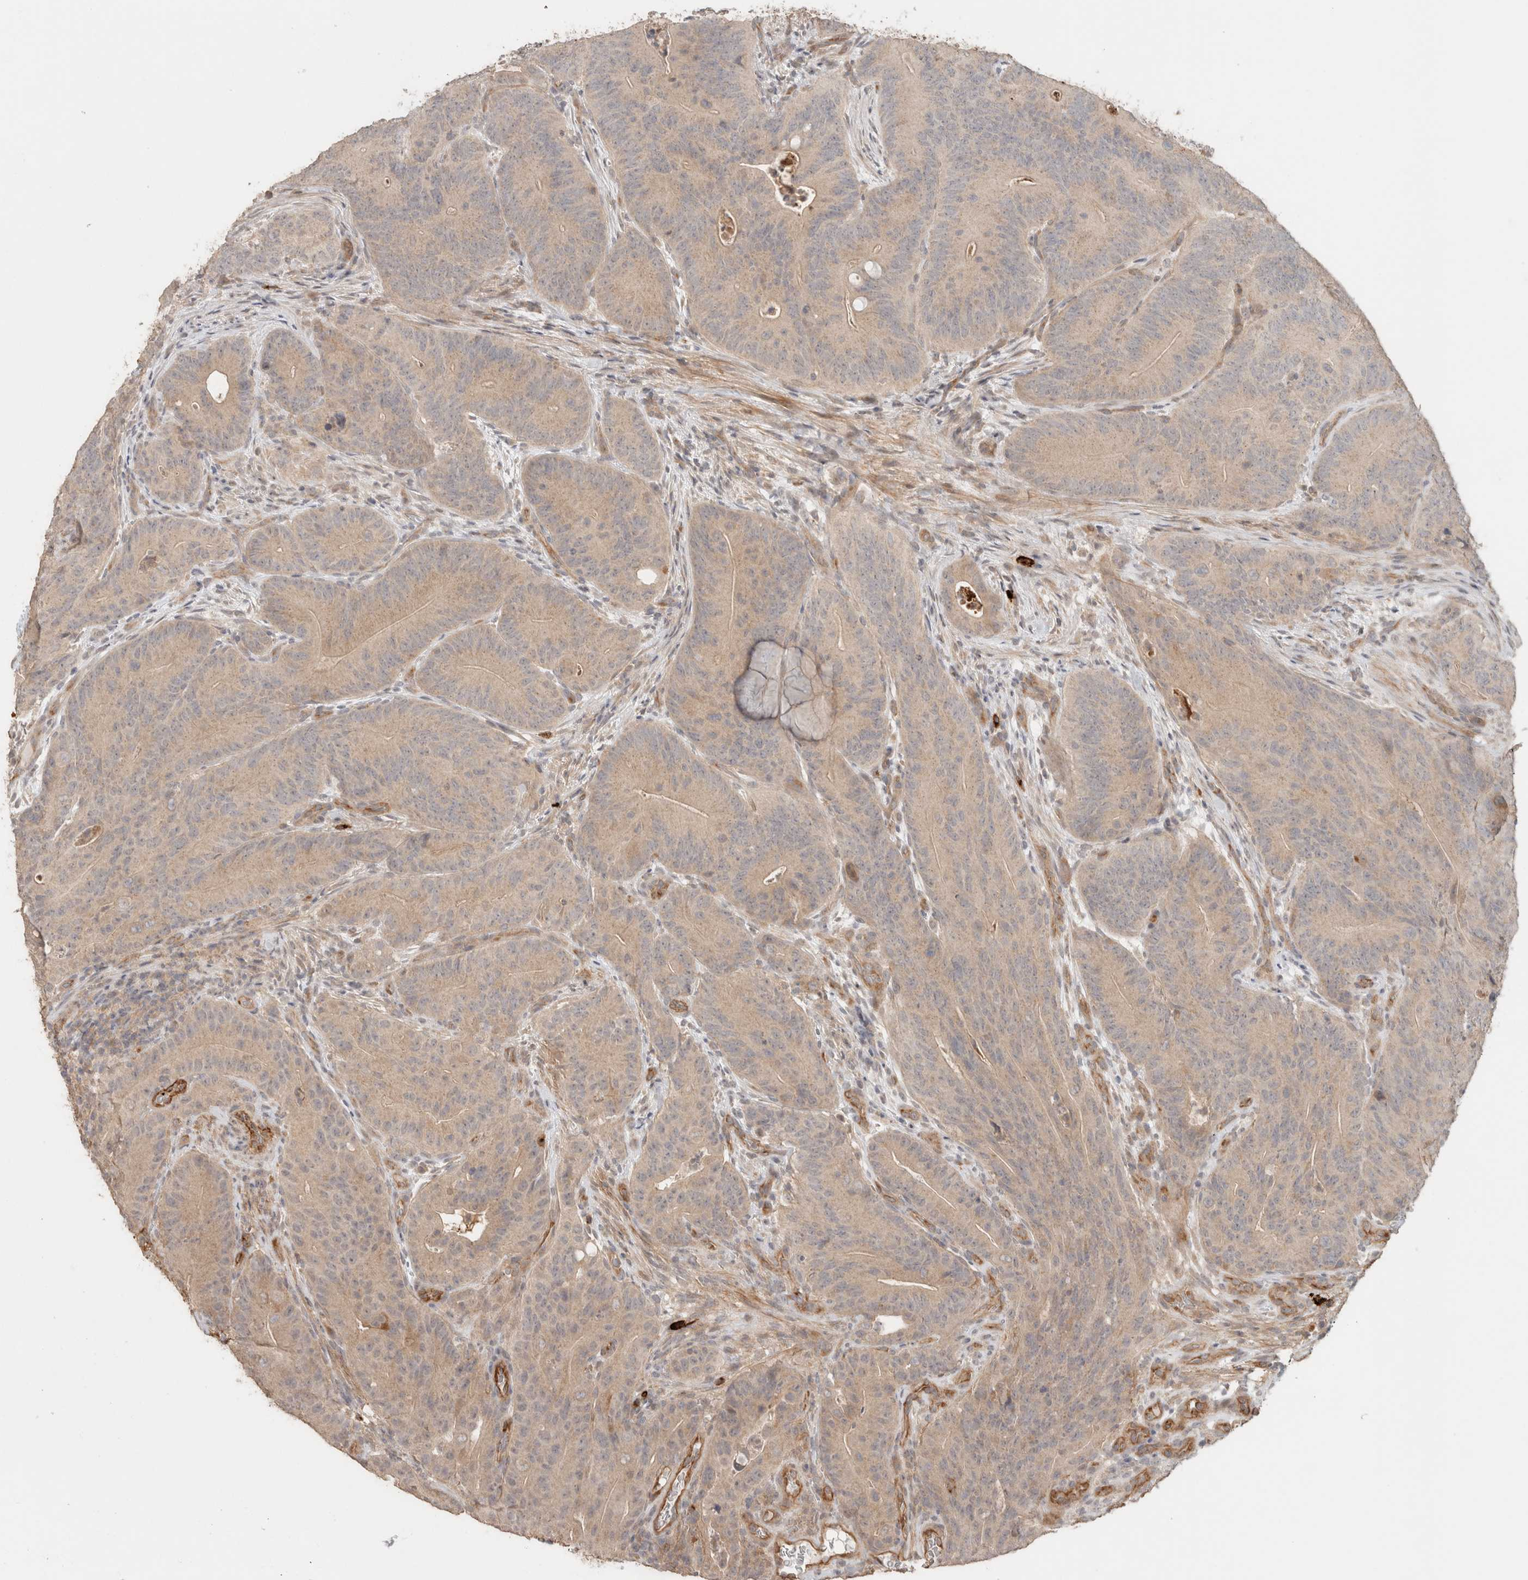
{"staining": {"intensity": "weak", "quantity": ">75%", "location": "cytoplasmic/membranous"}, "tissue": "colorectal cancer", "cell_type": "Tumor cells", "image_type": "cancer", "snomed": [{"axis": "morphology", "description": "Normal tissue, NOS"}, {"axis": "topography", "description": "Colon"}], "caption": "Immunohistochemical staining of human colorectal cancer reveals low levels of weak cytoplasmic/membranous expression in approximately >75% of tumor cells. (DAB = brown stain, brightfield microscopy at high magnification).", "gene": "HSPG2", "patient": {"sex": "female", "age": 82}}